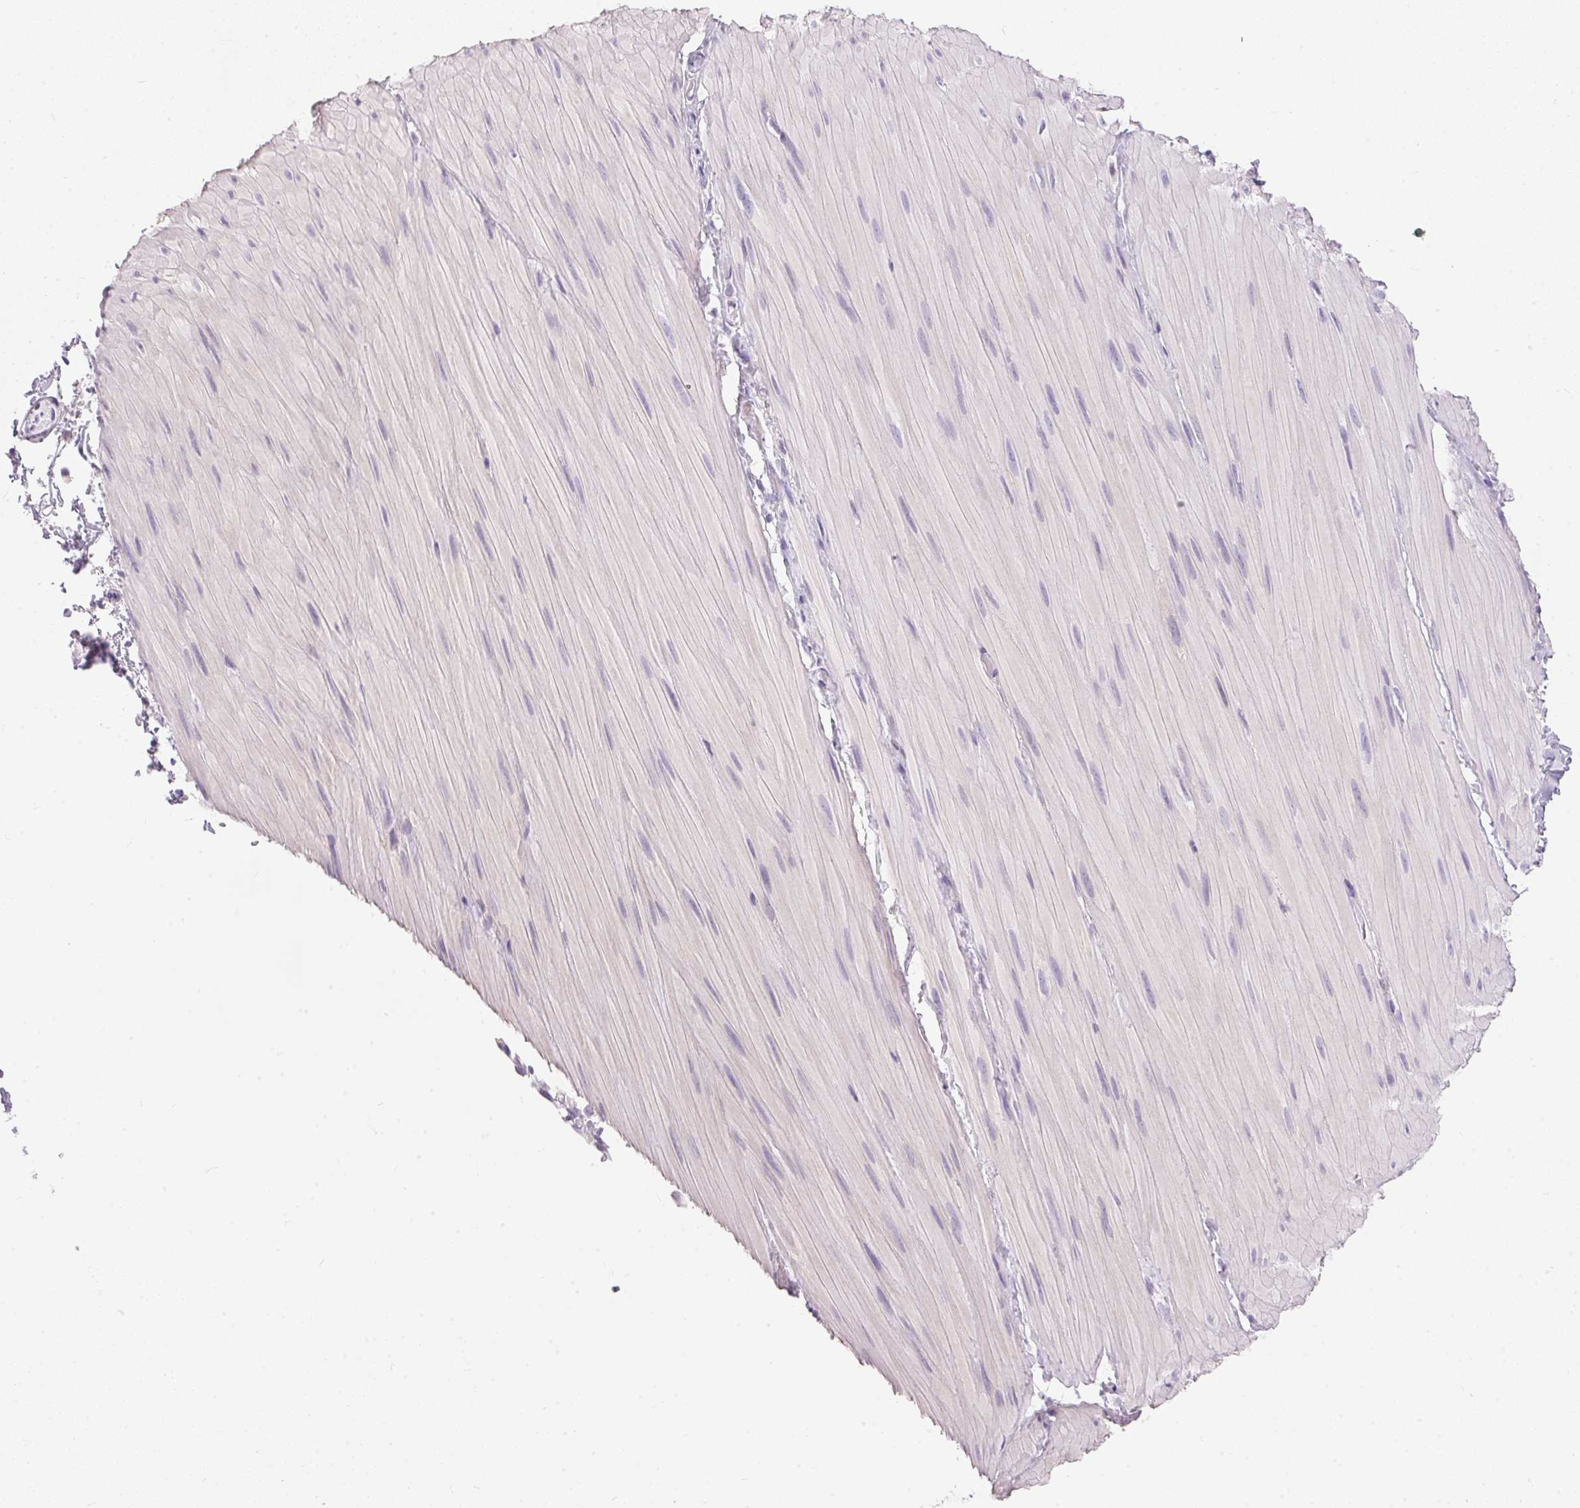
{"staining": {"intensity": "negative", "quantity": "none", "location": "none"}, "tissue": "adipose tissue", "cell_type": "Adipocytes", "image_type": "normal", "snomed": [{"axis": "morphology", "description": "Normal tissue, NOS"}, {"axis": "topography", "description": "Smooth muscle"}, {"axis": "topography", "description": "Peripheral nerve tissue"}], "caption": "A photomicrograph of adipose tissue stained for a protein shows no brown staining in adipocytes.", "gene": "GBP6", "patient": {"sex": "male", "age": 58}}